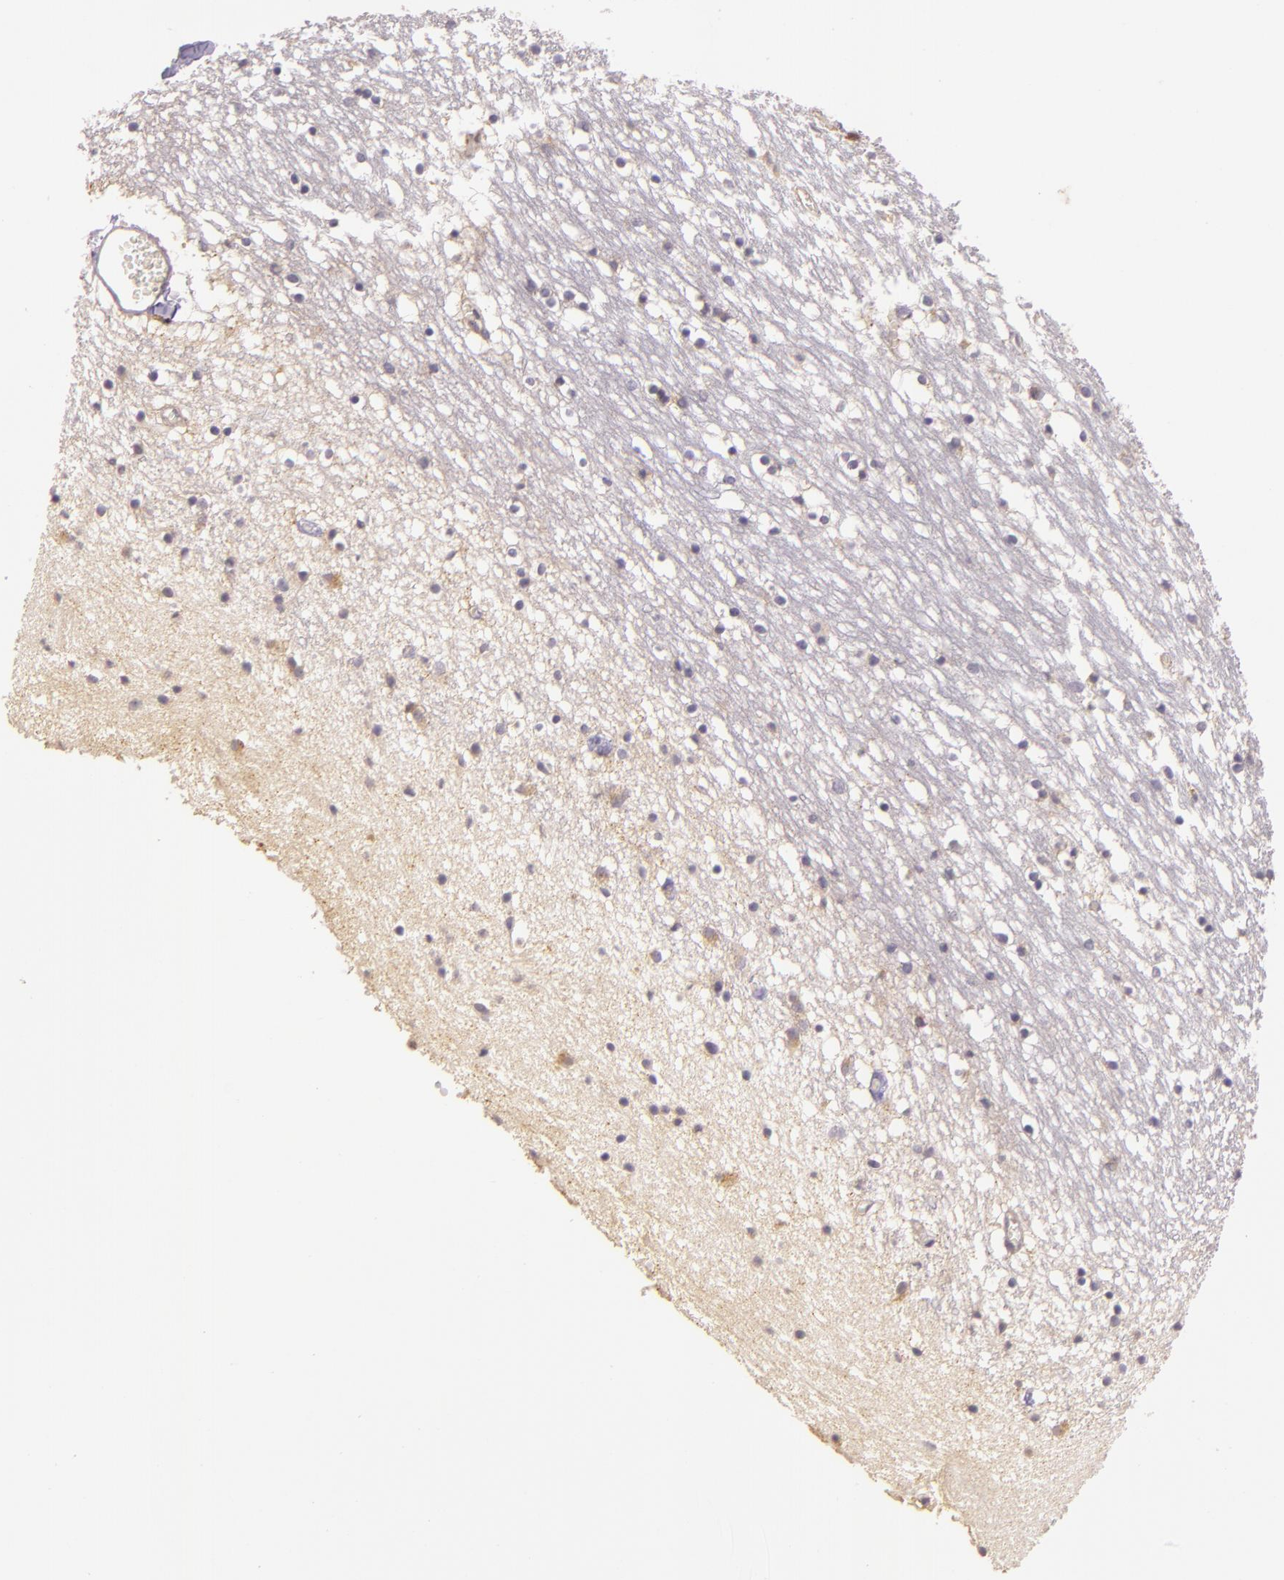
{"staining": {"intensity": "negative", "quantity": "none", "location": "none"}, "tissue": "caudate", "cell_type": "Glial cells", "image_type": "normal", "snomed": [{"axis": "morphology", "description": "Normal tissue, NOS"}, {"axis": "topography", "description": "Lateral ventricle wall"}], "caption": "This is an immunohistochemistry (IHC) micrograph of unremarkable human caudate. There is no staining in glial cells.", "gene": "ARMH4", "patient": {"sex": "male", "age": 45}}